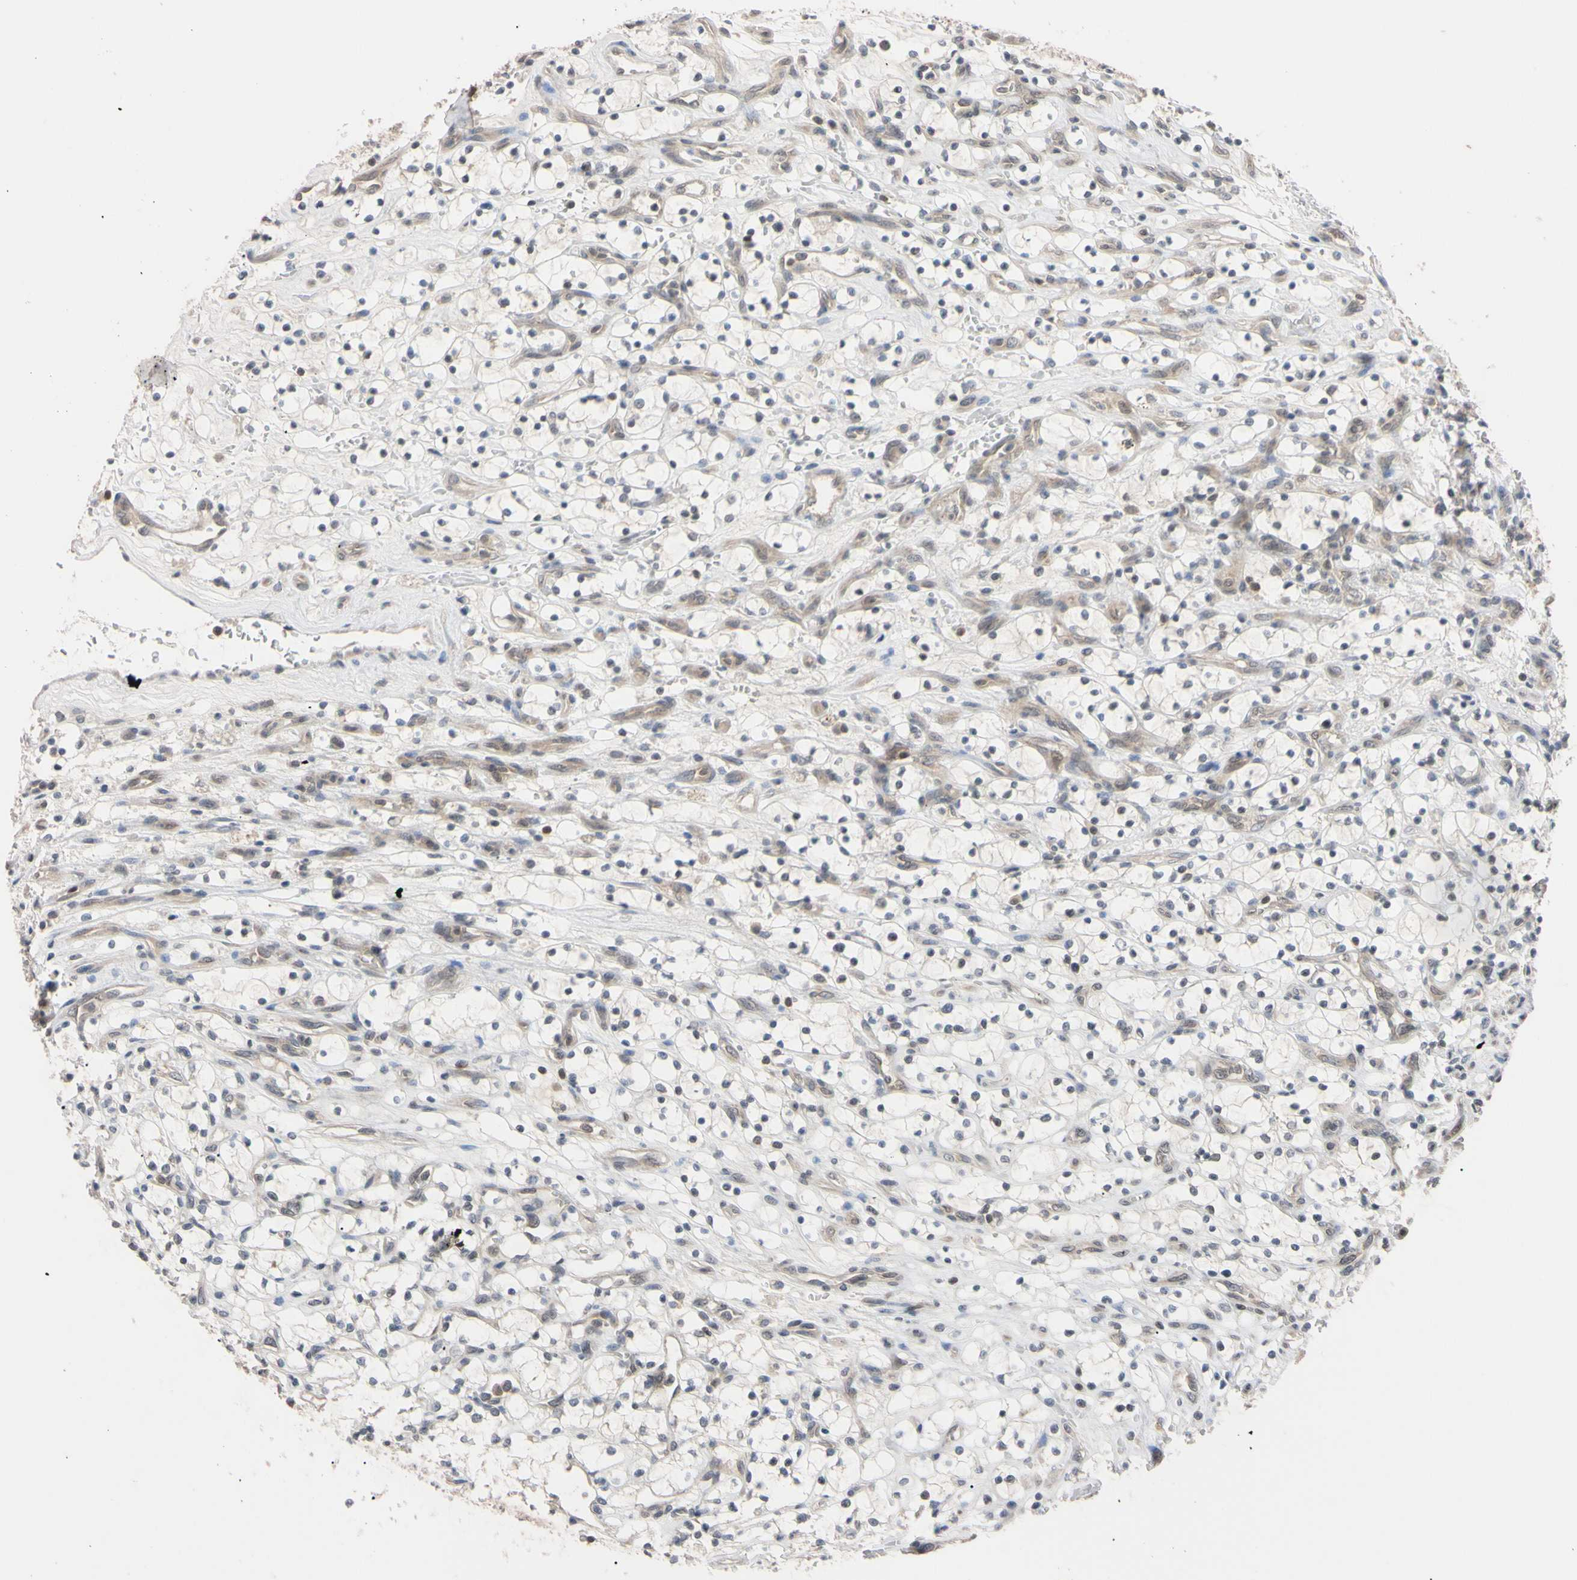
{"staining": {"intensity": "negative", "quantity": "none", "location": "none"}, "tissue": "renal cancer", "cell_type": "Tumor cells", "image_type": "cancer", "snomed": [{"axis": "morphology", "description": "Adenocarcinoma, NOS"}, {"axis": "topography", "description": "Kidney"}], "caption": "Adenocarcinoma (renal) was stained to show a protein in brown. There is no significant staining in tumor cells. (Stains: DAB (3,3'-diaminobenzidine) IHC with hematoxylin counter stain, Microscopy: brightfield microscopy at high magnification).", "gene": "UBE2I", "patient": {"sex": "female", "age": 69}}